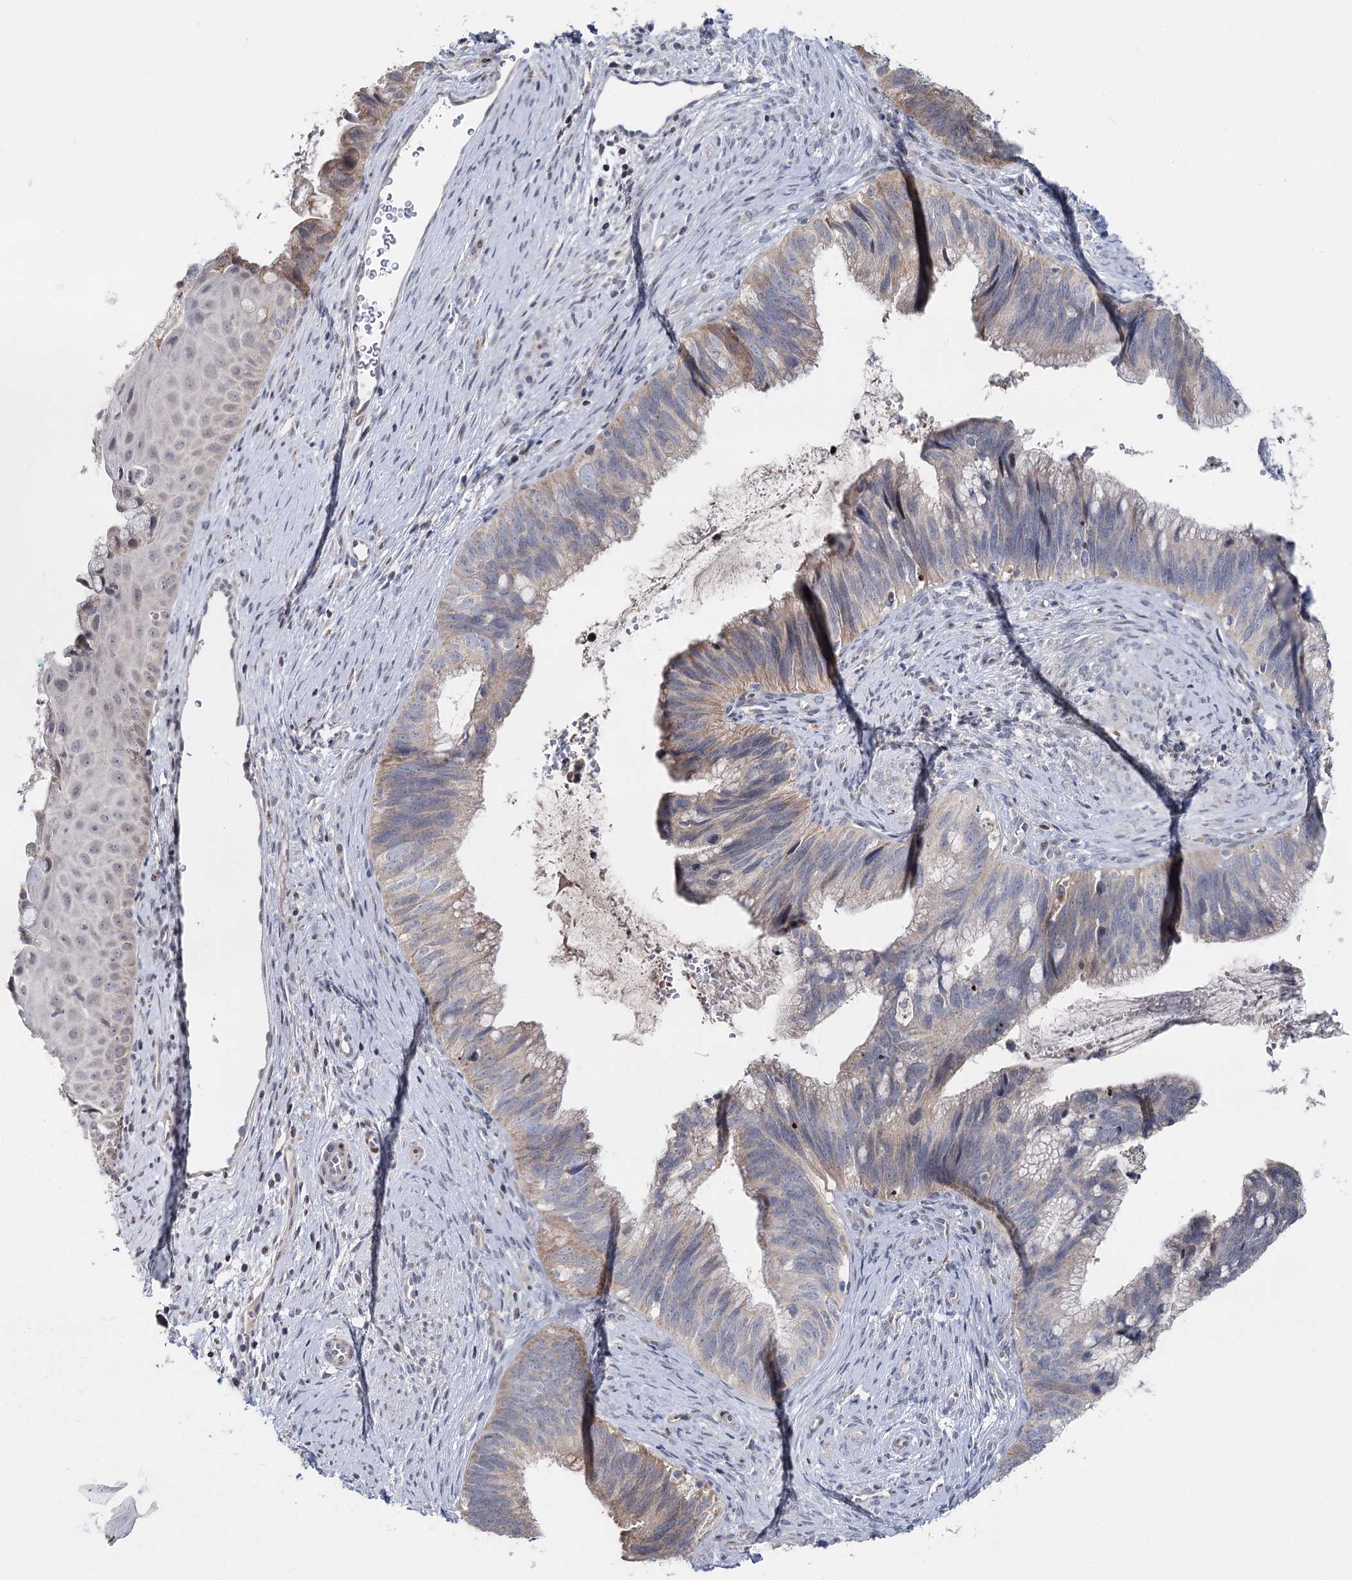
{"staining": {"intensity": "weak", "quantity": ">75%", "location": "cytoplasmic/membranous"}, "tissue": "cervical cancer", "cell_type": "Tumor cells", "image_type": "cancer", "snomed": [{"axis": "morphology", "description": "Adenocarcinoma, NOS"}, {"axis": "topography", "description": "Cervix"}], "caption": "Adenocarcinoma (cervical) stained with a protein marker demonstrates weak staining in tumor cells.", "gene": "PTGR1", "patient": {"sex": "female", "age": 42}}